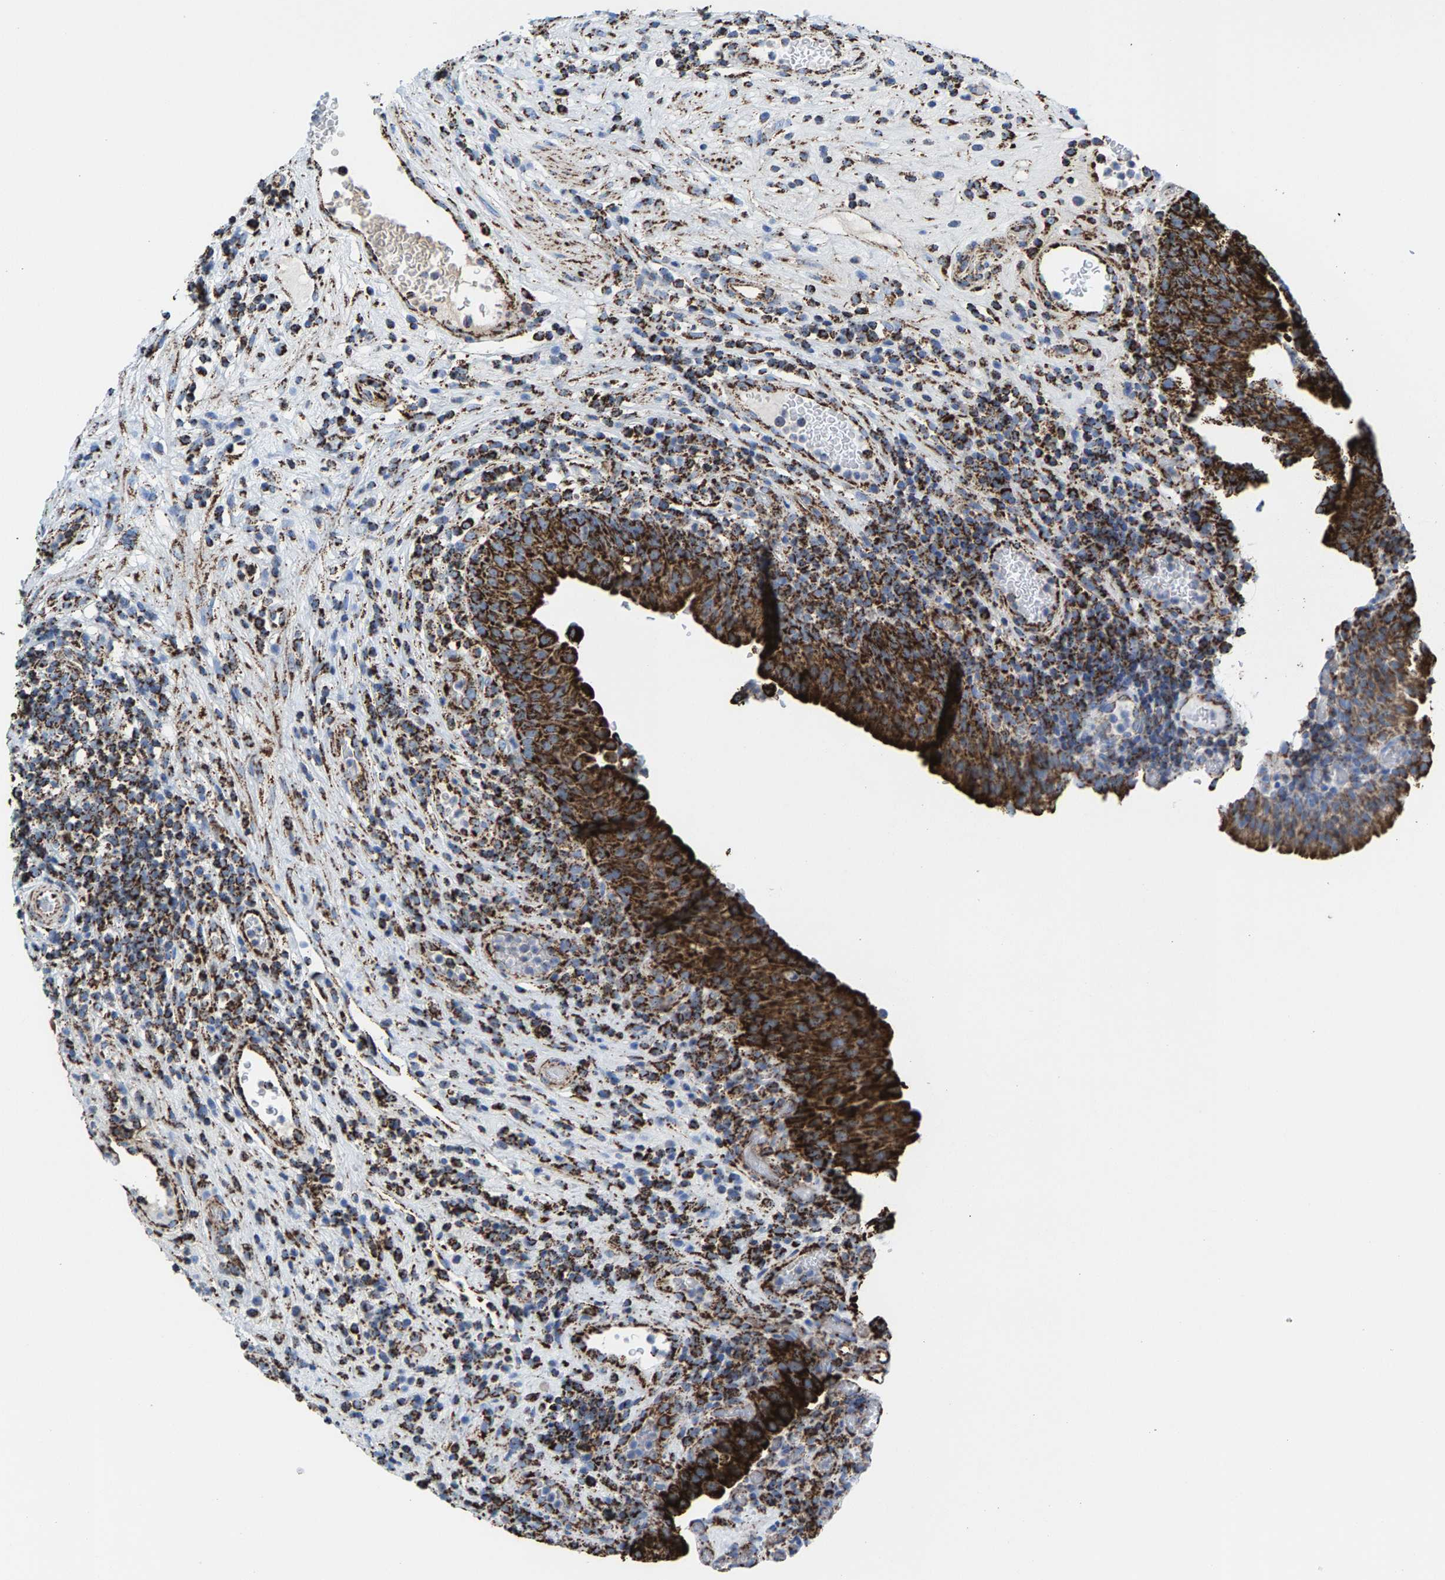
{"staining": {"intensity": "strong", "quantity": ">75%", "location": "cytoplasmic/membranous"}, "tissue": "urothelial cancer", "cell_type": "Tumor cells", "image_type": "cancer", "snomed": [{"axis": "morphology", "description": "Urothelial carcinoma, High grade"}, {"axis": "topography", "description": "Urinary bladder"}], "caption": "Urothelial cancer stained with IHC shows strong cytoplasmic/membranous expression in approximately >75% of tumor cells.", "gene": "ECHS1", "patient": {"sex": "male", "age": 74}}